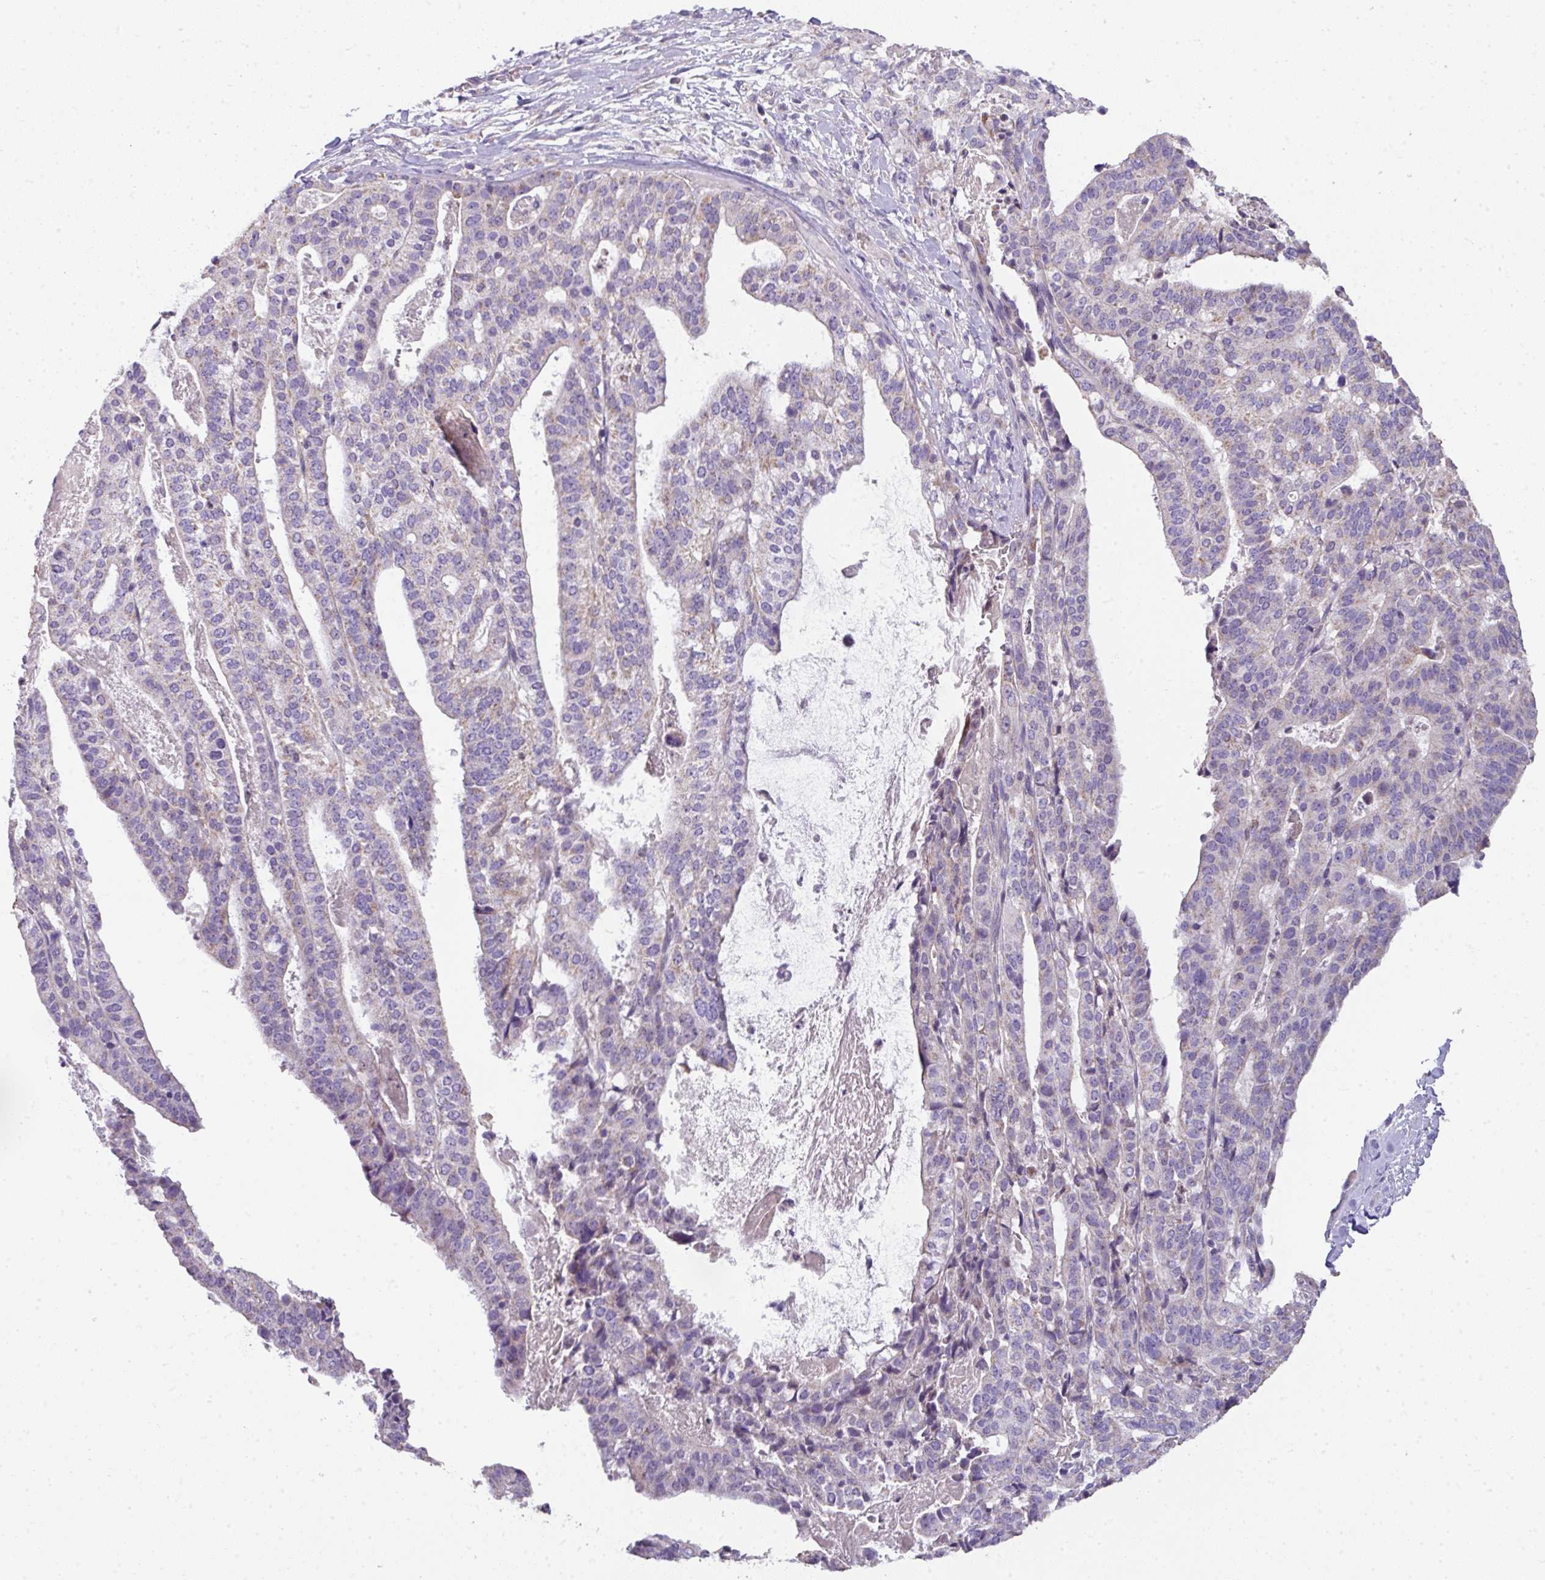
{"staining": {"intensity": "negative", "quantity": "none", "location": "none"}, "tissue": "stomach cancer", "cell_type": "Tumor cells", "image_type": "cancer", "snomed": [{"axis": "morphology", "description": "Adenocarcinoma, NOS"}, {"axis": "topography", "description": "Stomach"}], "caption": "Tumor cells show no significant positivity in stomach cancer. The staining was performed using DAB (3,3'-diaminobenzidine) to visualize the protein expression in brown, while the nuclei were stained in blue with hematoxylin (Magnification: 20x).", "gene": "PALS2", "patient": {"sex": "male", "age": 48}}